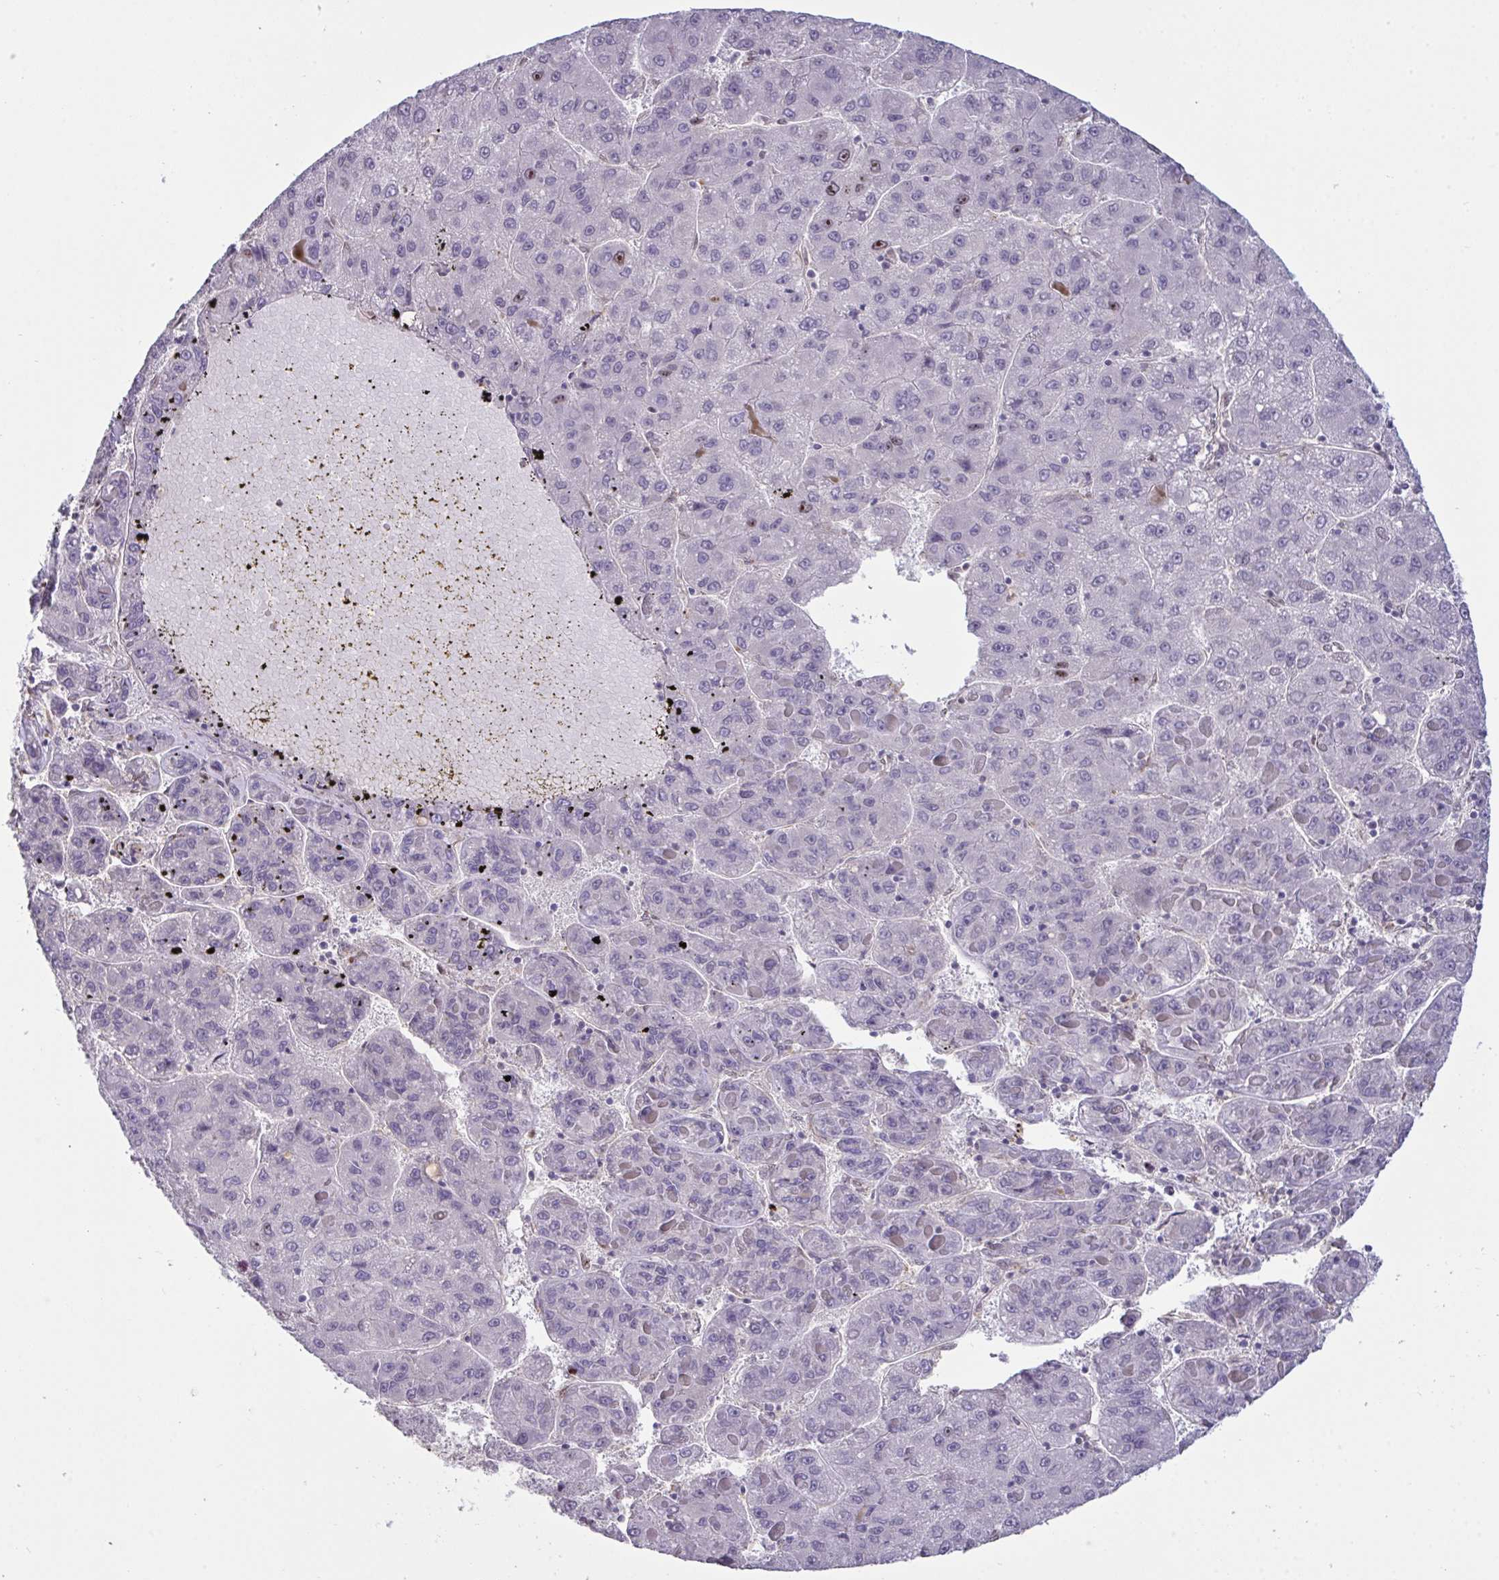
{"staining": {"intensity": "moderate", "quantity": "<25%", "location": "nuclear"}, "tissue": "liver cancer", "cell_type": "Tumor cells", "image_type": "cancer", "snomed": [{"axis": "morphology", "description": "Carcinoma, Hepatocellular, NOS"}, {"axis": "topography", "description": "Liver"}], "caption": "A brown stain shows moderate nuclear staining of a protein in liver cancer tumor cells.", "gene": "SETD7", "patient": {"sex": "female", "age": 82}}